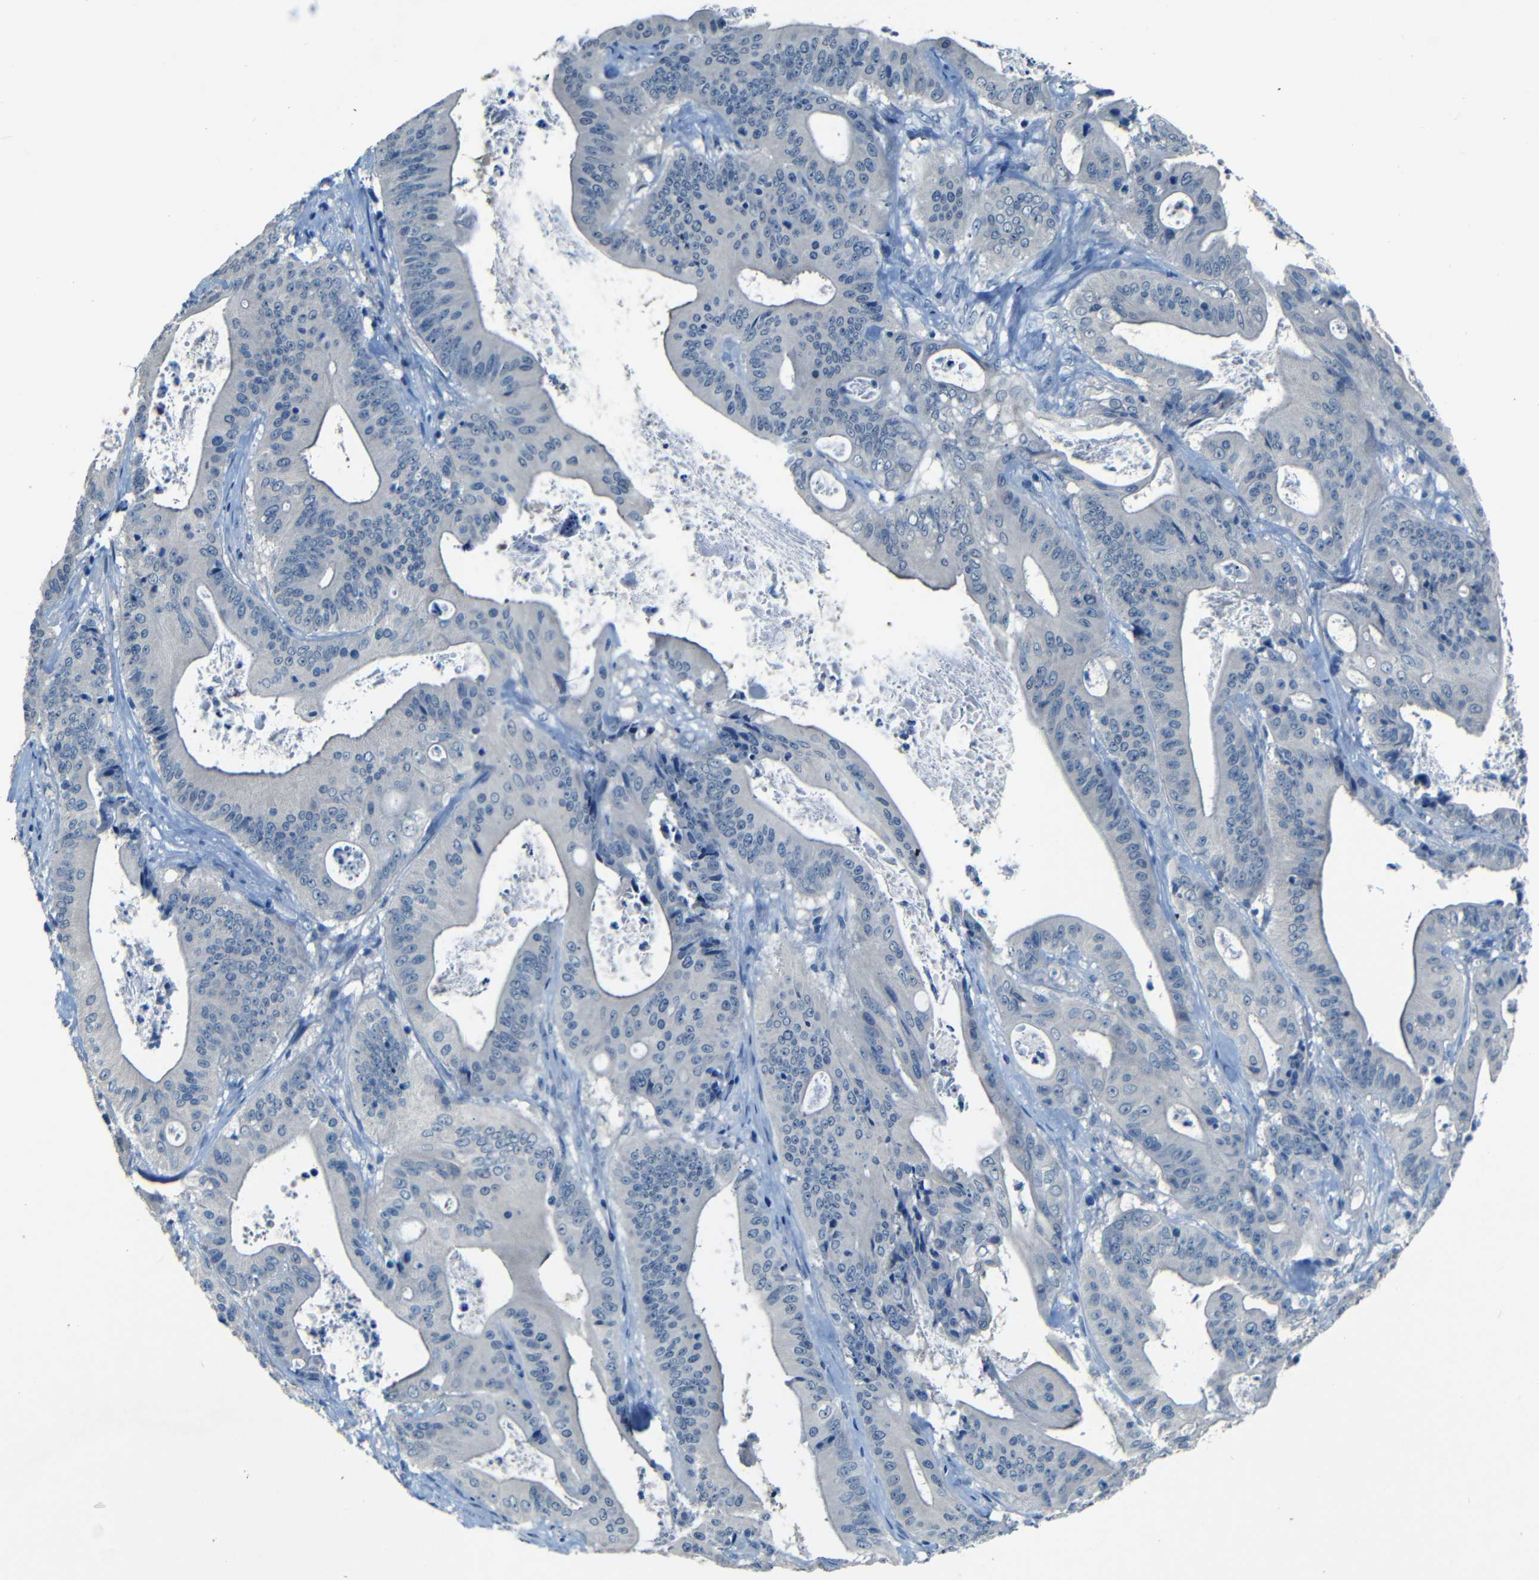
{"staining": {"intensity": "negative", "quantity": "none", "location": "none"}, "tissue": "pancreatic cancer", "cell_type": "Tumor cells", "image_type": "cancer", "snomed": [{"axis": "morphology", "description": "Normal tissue, NOS"}, {"axis": "topography", "description": "Lymph node"}], "caption": "DAB immunohistochemical staining of pancreatic cancer demonstrates no significant positivity in tumor cells. The staining is performed using DAB brown chromogen with nuclei counter-stained in using hematoxylin.", "gene": "ZMAT1", "patient": {"sex": "male", "age": 62}}